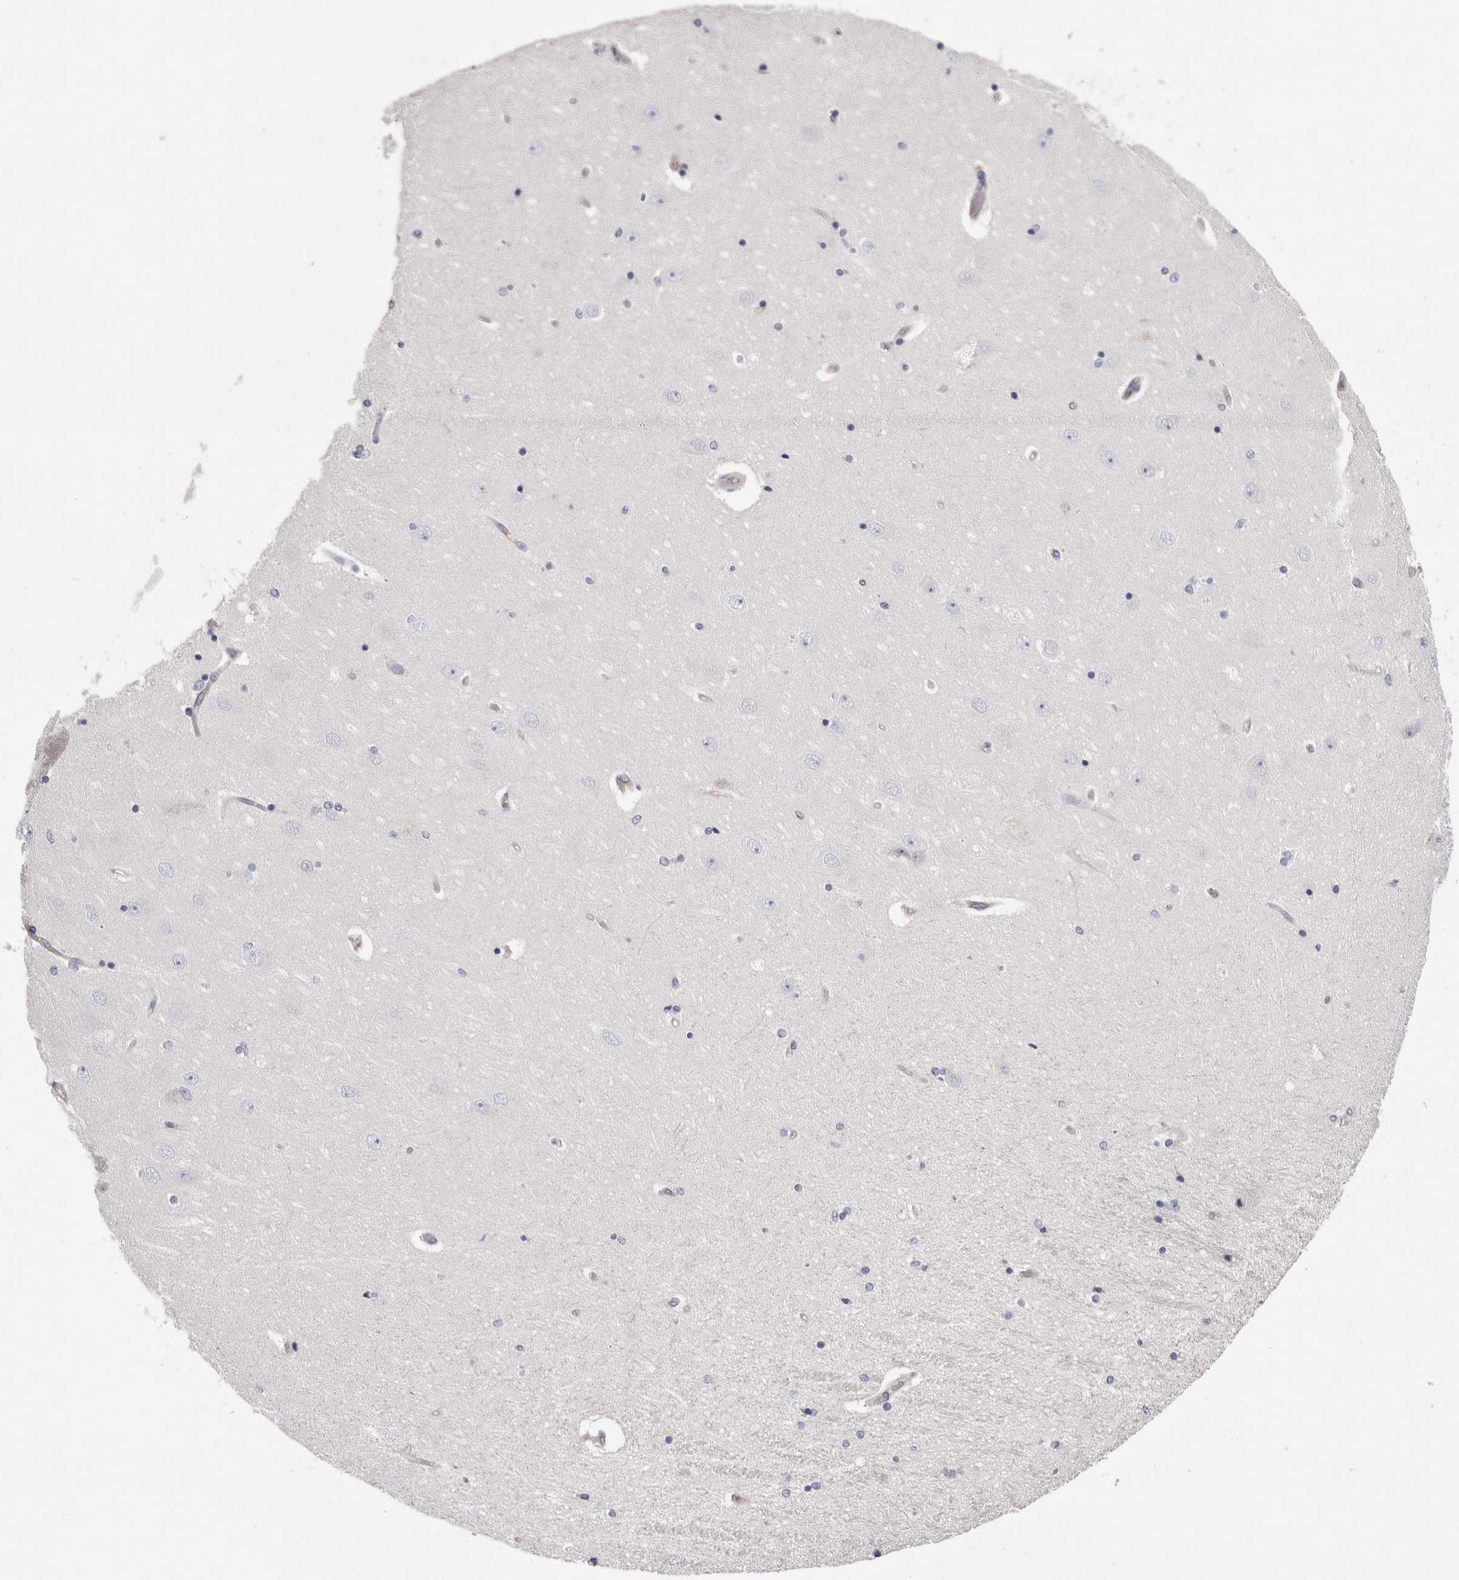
{"staining": {"intensity": "negative", "quantity": "none", "location": "none"}, "tissue": "hippocampus", "cell_type": "Glial cells", "image_type": "normal", "snomed": [{"axis": "morphology", "description": "Normal tissue, NOS"}, {"axis": "topography", "description": "Hippocampus"}], "caption": "Immunohistochemistry of normal human hippocampus demonstrates no staining in glial cells.", "gene": "RAB11FIP1", "patient": {"sex": "female", "age": 54}}